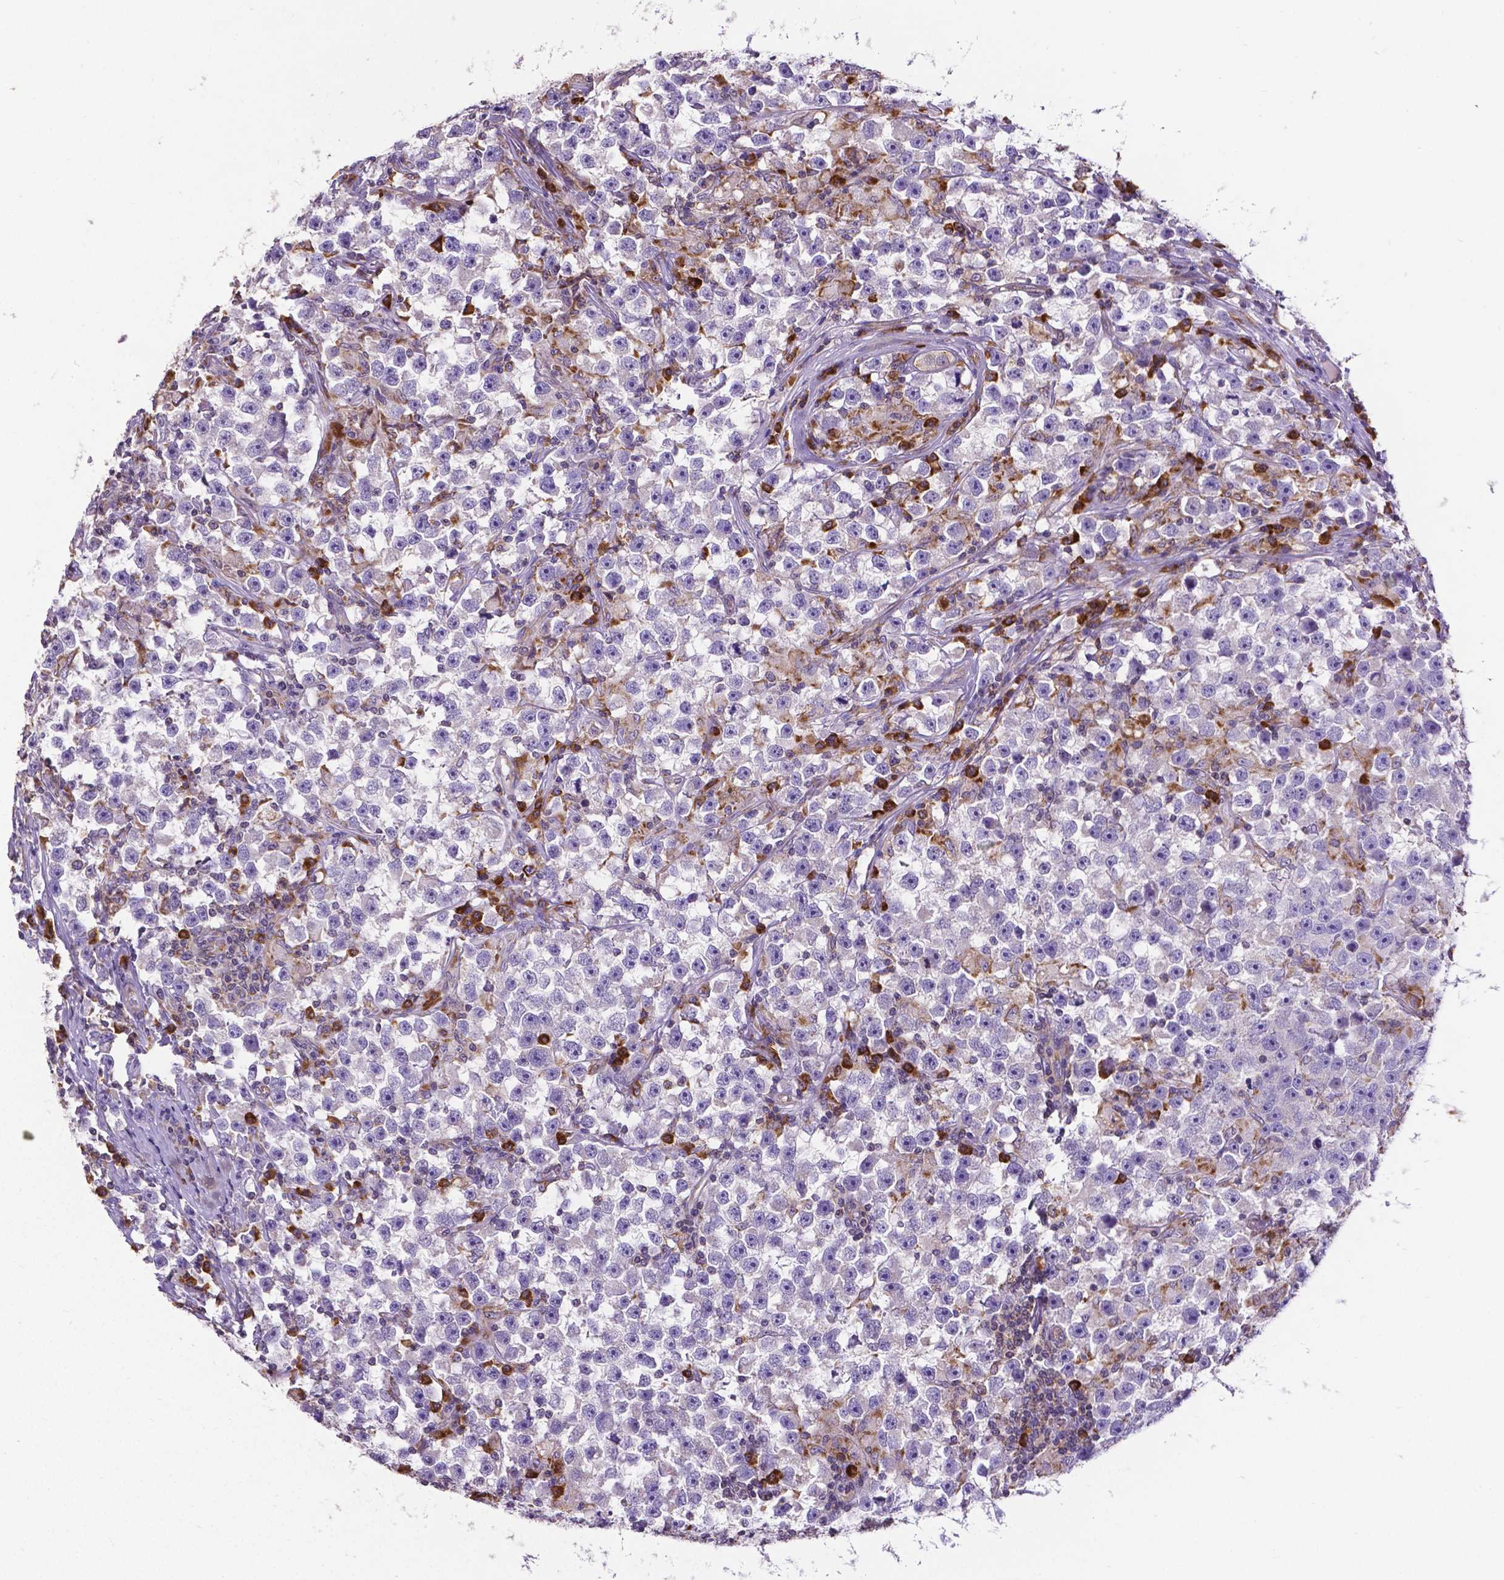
{"staining": {"intensity": "negative", "quantity": "none", "location": "none"}, "tissue": "testis cancer", "cell_type": "Tumor cells", "image_type": "cancer", "snomed": [{"axis": "morphology", "description": "Seminoma, NOS"}, {"axis": "topography", "description": "Testis"}], "caption": "The image shows no significant staining in tumor cells of testis cancer.", "gene": "MTDH", "patient": {"sex": "male", "age": 33}}